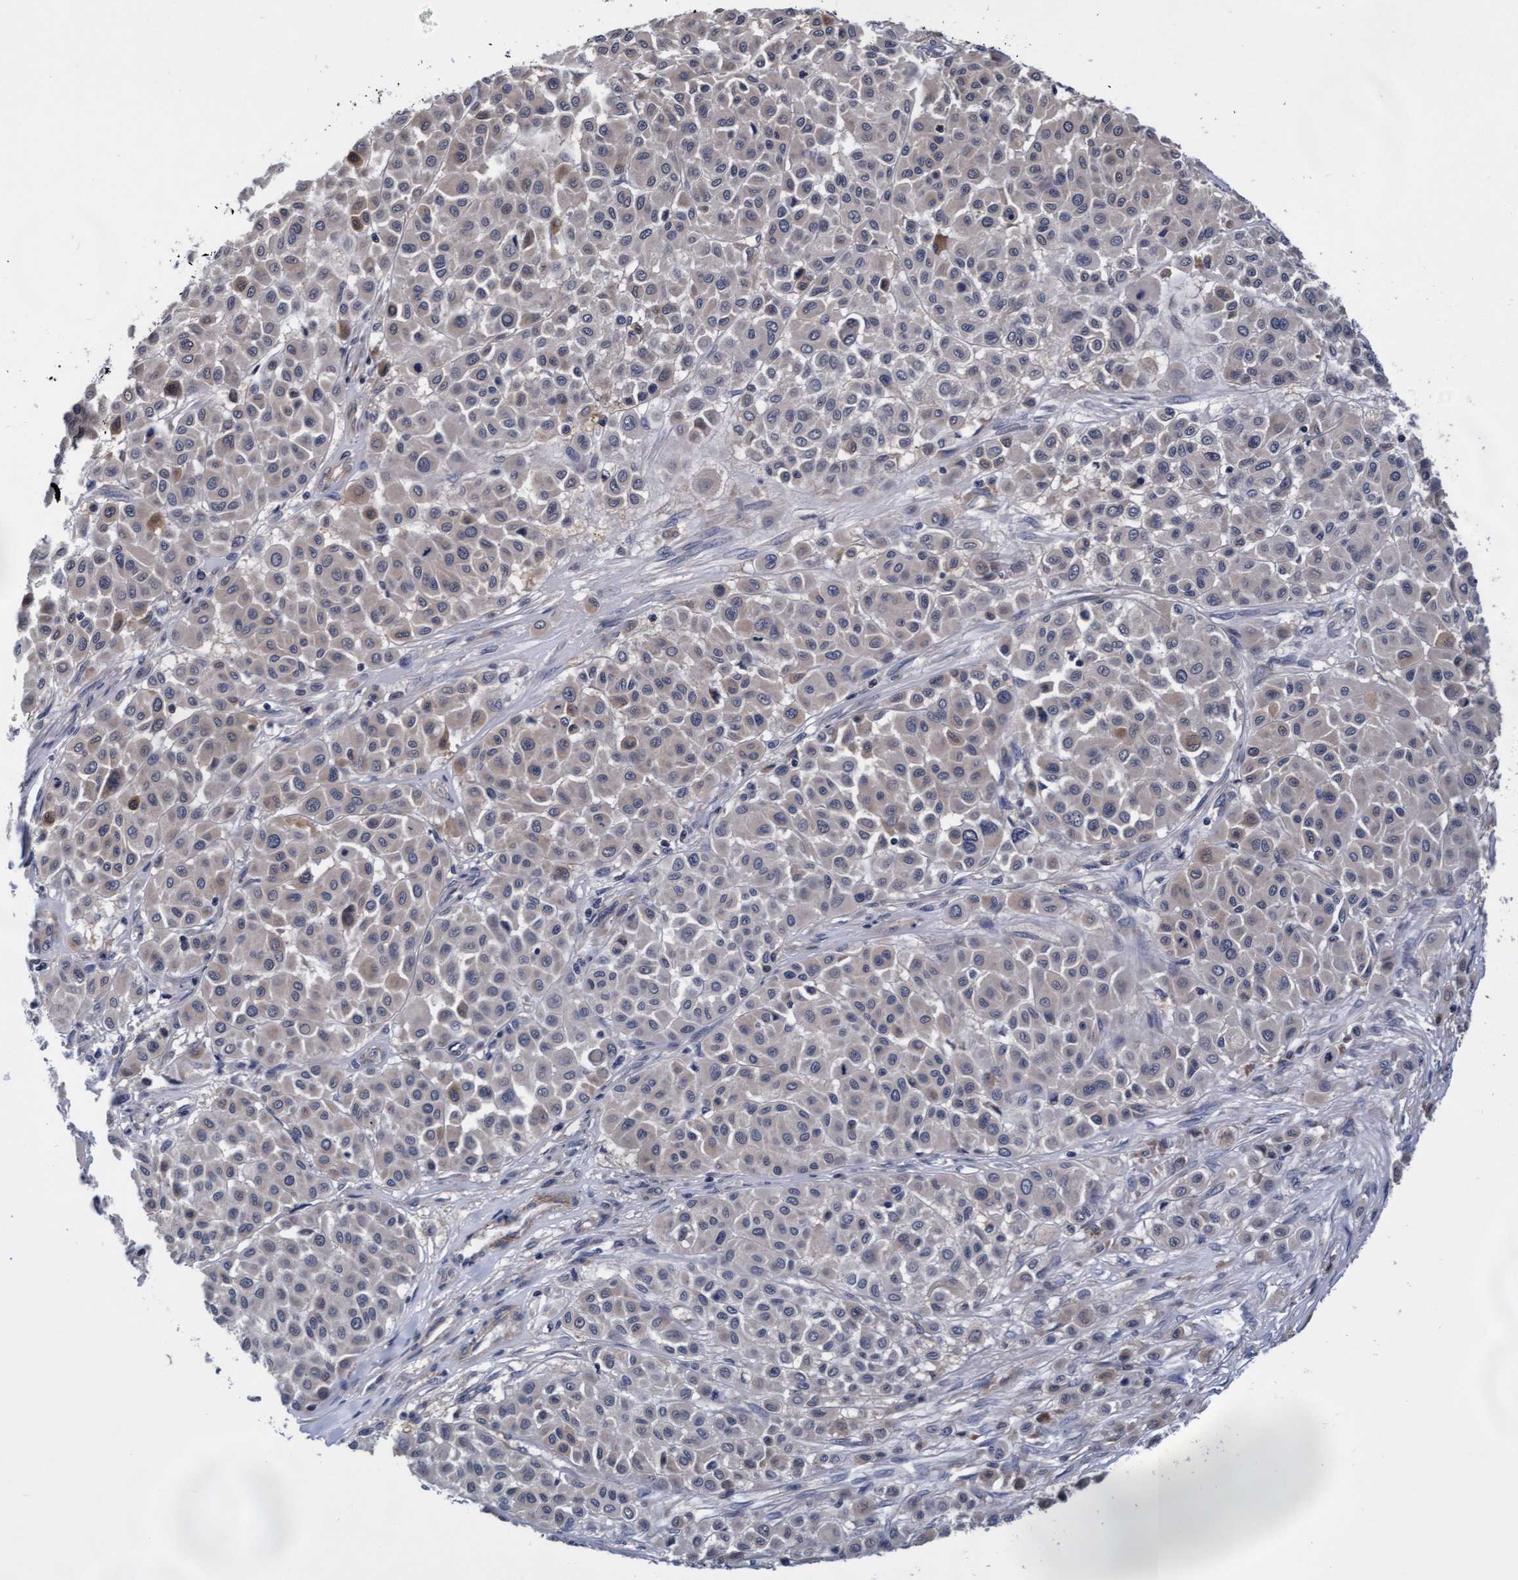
{"staining": {"intensity": "weak", "quantity": "<25%", "location": "cytoplasmic/membranous"}, "tissue": "melanoma", "cell_type": "Tumor cells", "image_type": "cancer", "snomed": [{"axis": "morphology", "description": "Malignant melanoma, Metastatic site"}, {"axis": "topography", "description": "Soft tissue"}], "caption": "There is no significant staining in tumor cells of melanoma.", "gene": "EFCAB13", "patient": {"sex": "male", "age": 41}}